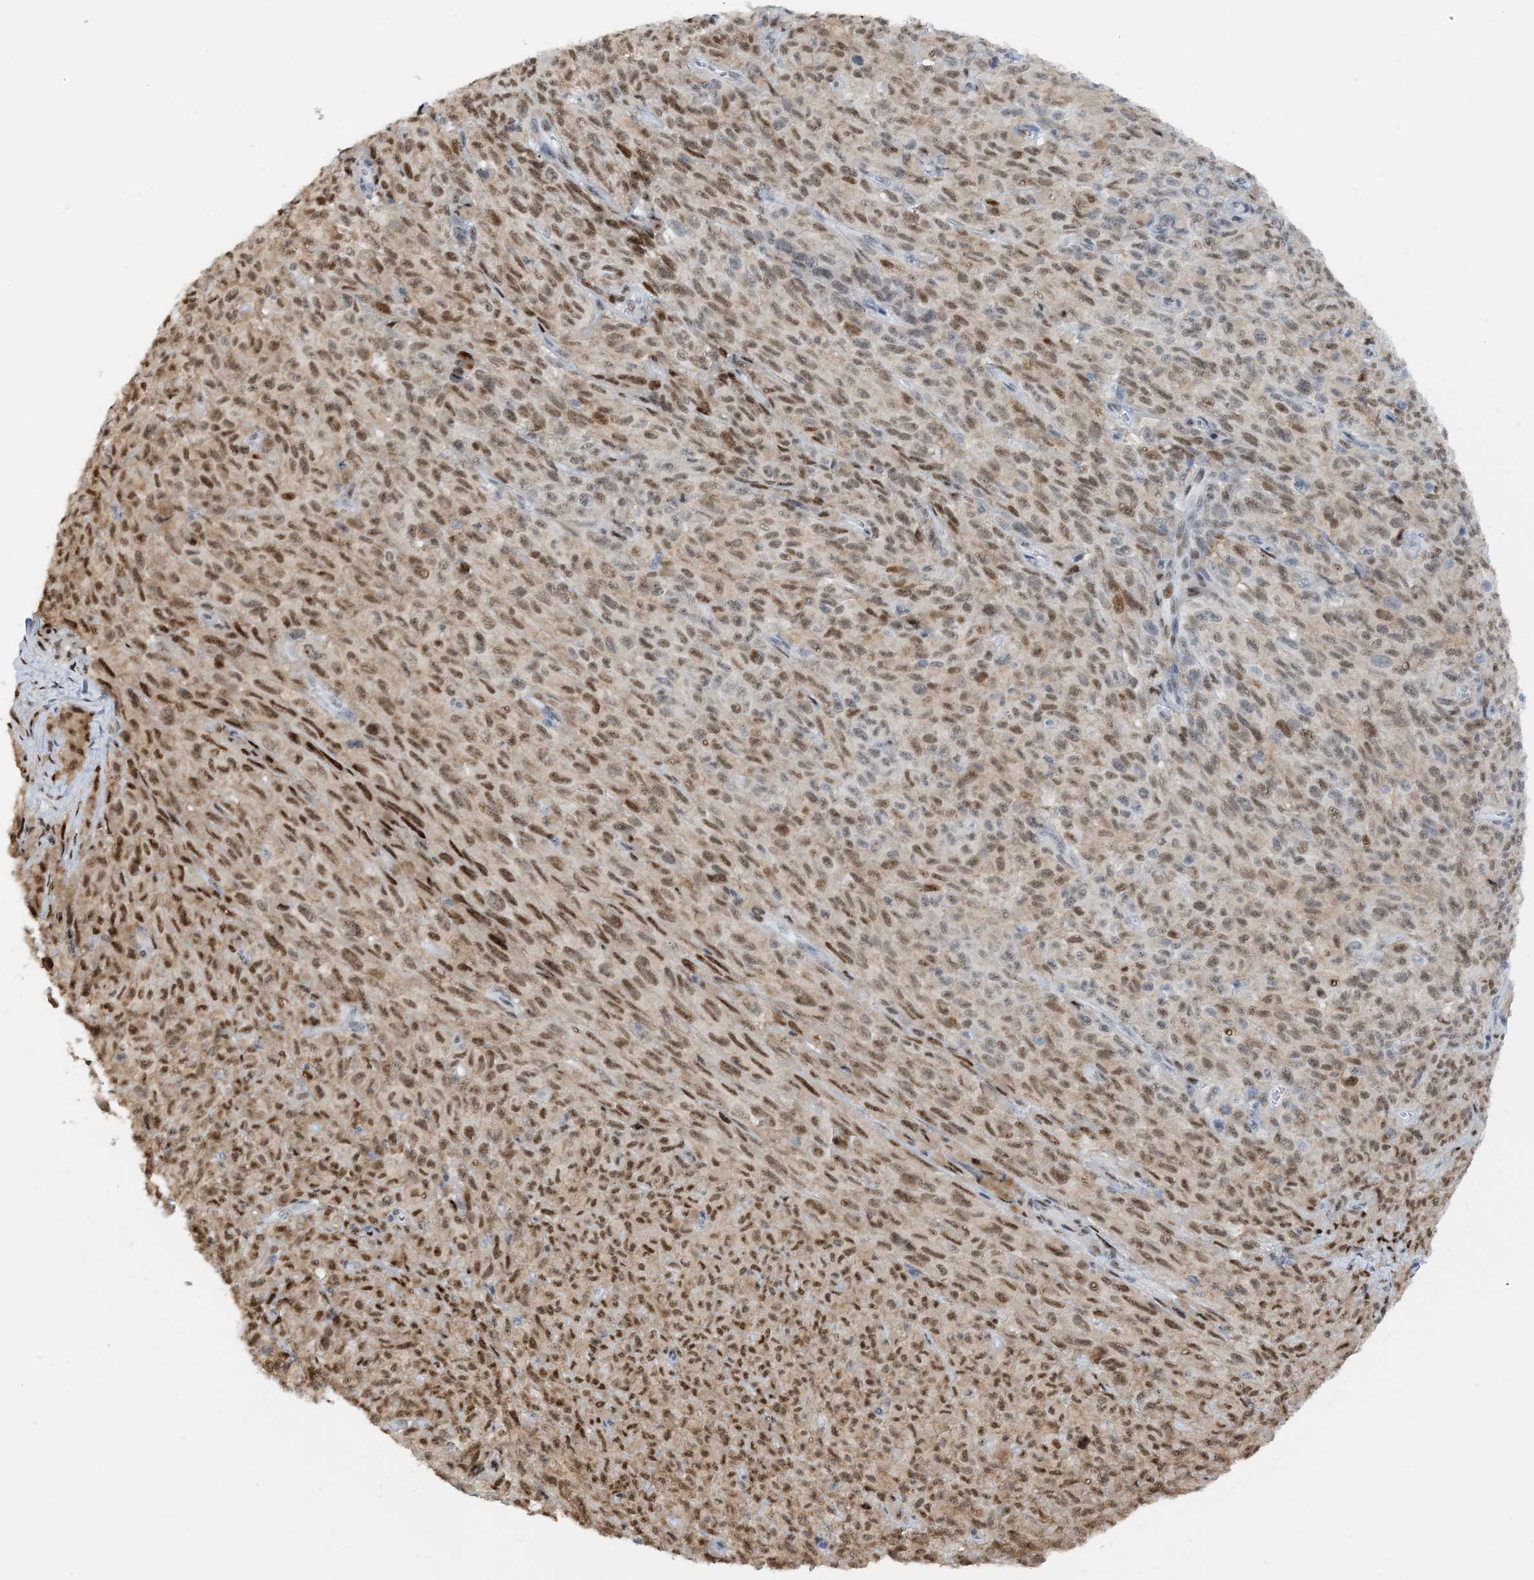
{"staining": {"intensity": "moderate", "quantity": ">75%", "location": "nuclear"}, "tissue": "melanoma", "cell_type": "Tumor cells", "image_type": "cancer", "snomed": [{"axis": "morphology", "description": "Malignant melanoma, NOS"}, {"axis": "topography", "description": "Skin"}], "caption": "An image of malignant melanoma stained for a protein displays moderate nuclear brown staining in tumor cells.", "gene": "HEMK1", "patient": {"sex": "female", "age": 82}}